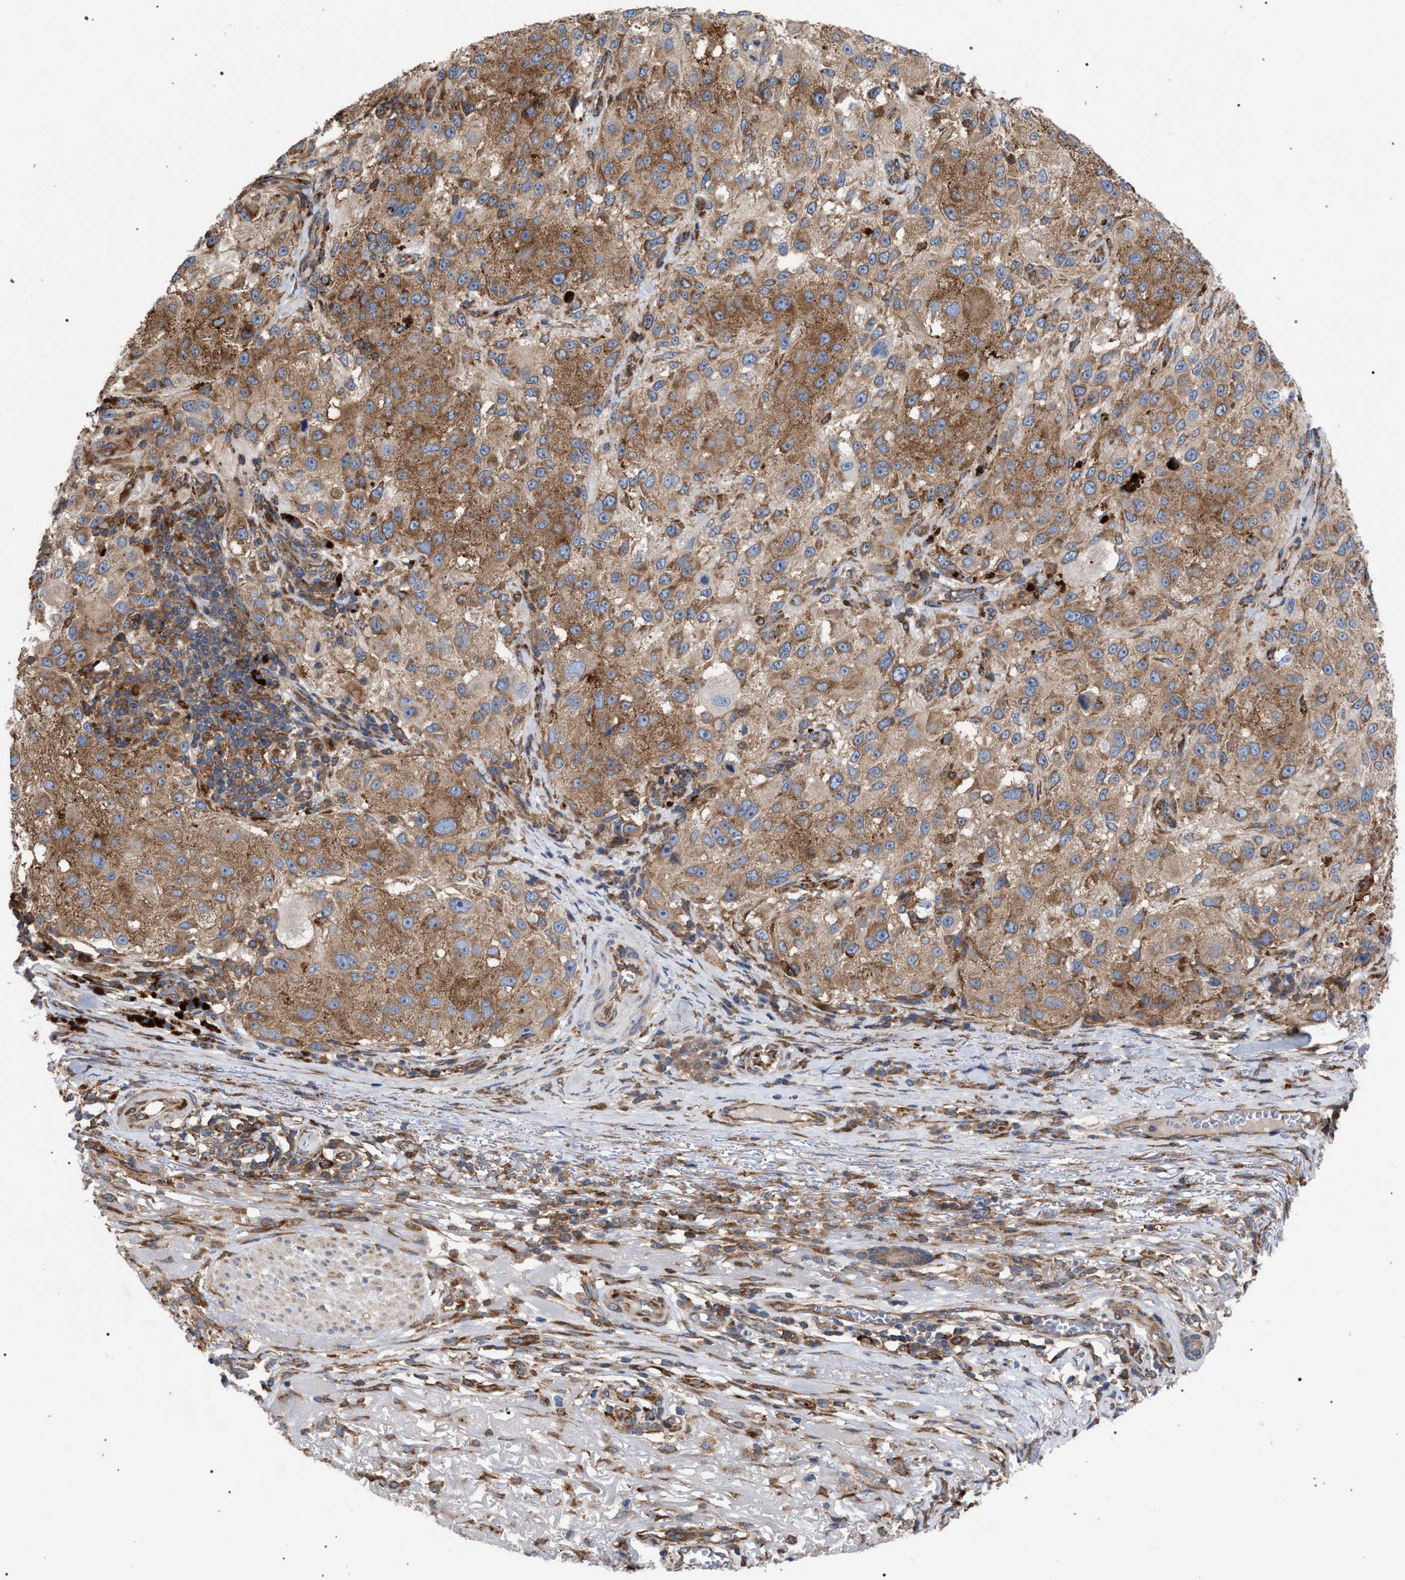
{"staining": {"intensity": "moderate", "quantity": ">75%", "location": "cytoplasmic/membranous"}, "tissue": "melanoma", "cell_type": "Tumor cells", "image_type": "cancer", "snomed": [{"axis": "morphology", "description": "Necrosis, NOS"}, {"axis": "morphology", "description": "Malignant melanoma, NOS"}, {"axis": "topography", "description": "Skin"}], "caption": "Brown immunohistochemical staining in human malignant melanoma displays moderate cytoplasmic/membranous staining in approximately >75% of tumor cells.", "gene": "CDR2L", "patient": {"sex": "female", "age": 87}}